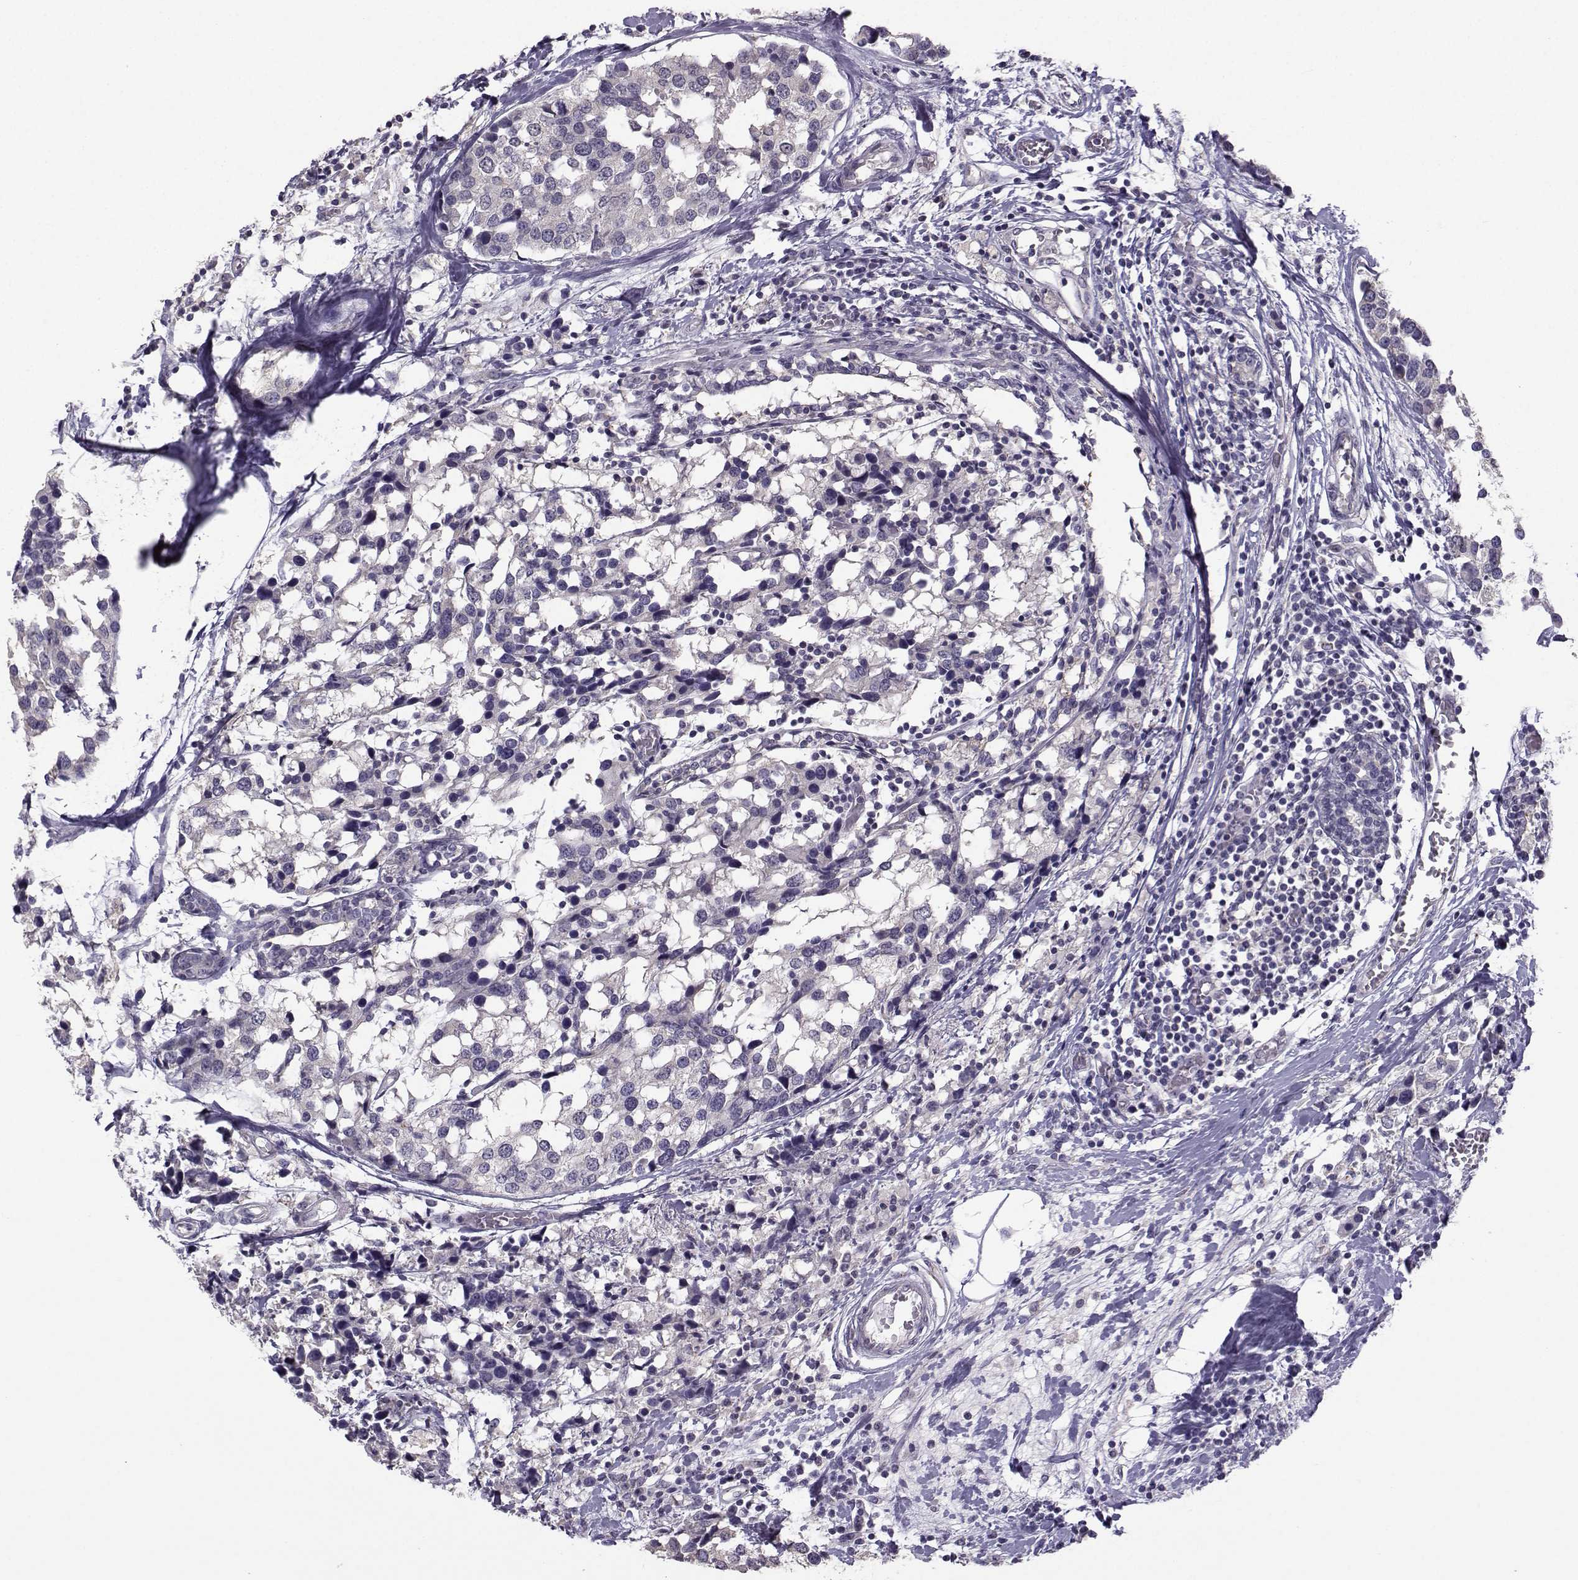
{"staining": {"intensity": "negative", "quantity": "none", "location": "none"}, "tissue": "breast cancer", "cell_type": "Tumor cells", "image_type": "cancer", "snomed": [{"axis": "morphology", "description": "Lobular carcinoma"}, {"axis": "topography", "description": "Breast"}], "caption": "Tumor cells show no significant expression in breast cancer. (DAB immunohistochemistry (IHC) with hematoxylin counter stain).", "gene": "FCAMR", "patient": {"sex": "female", "age": 59}}